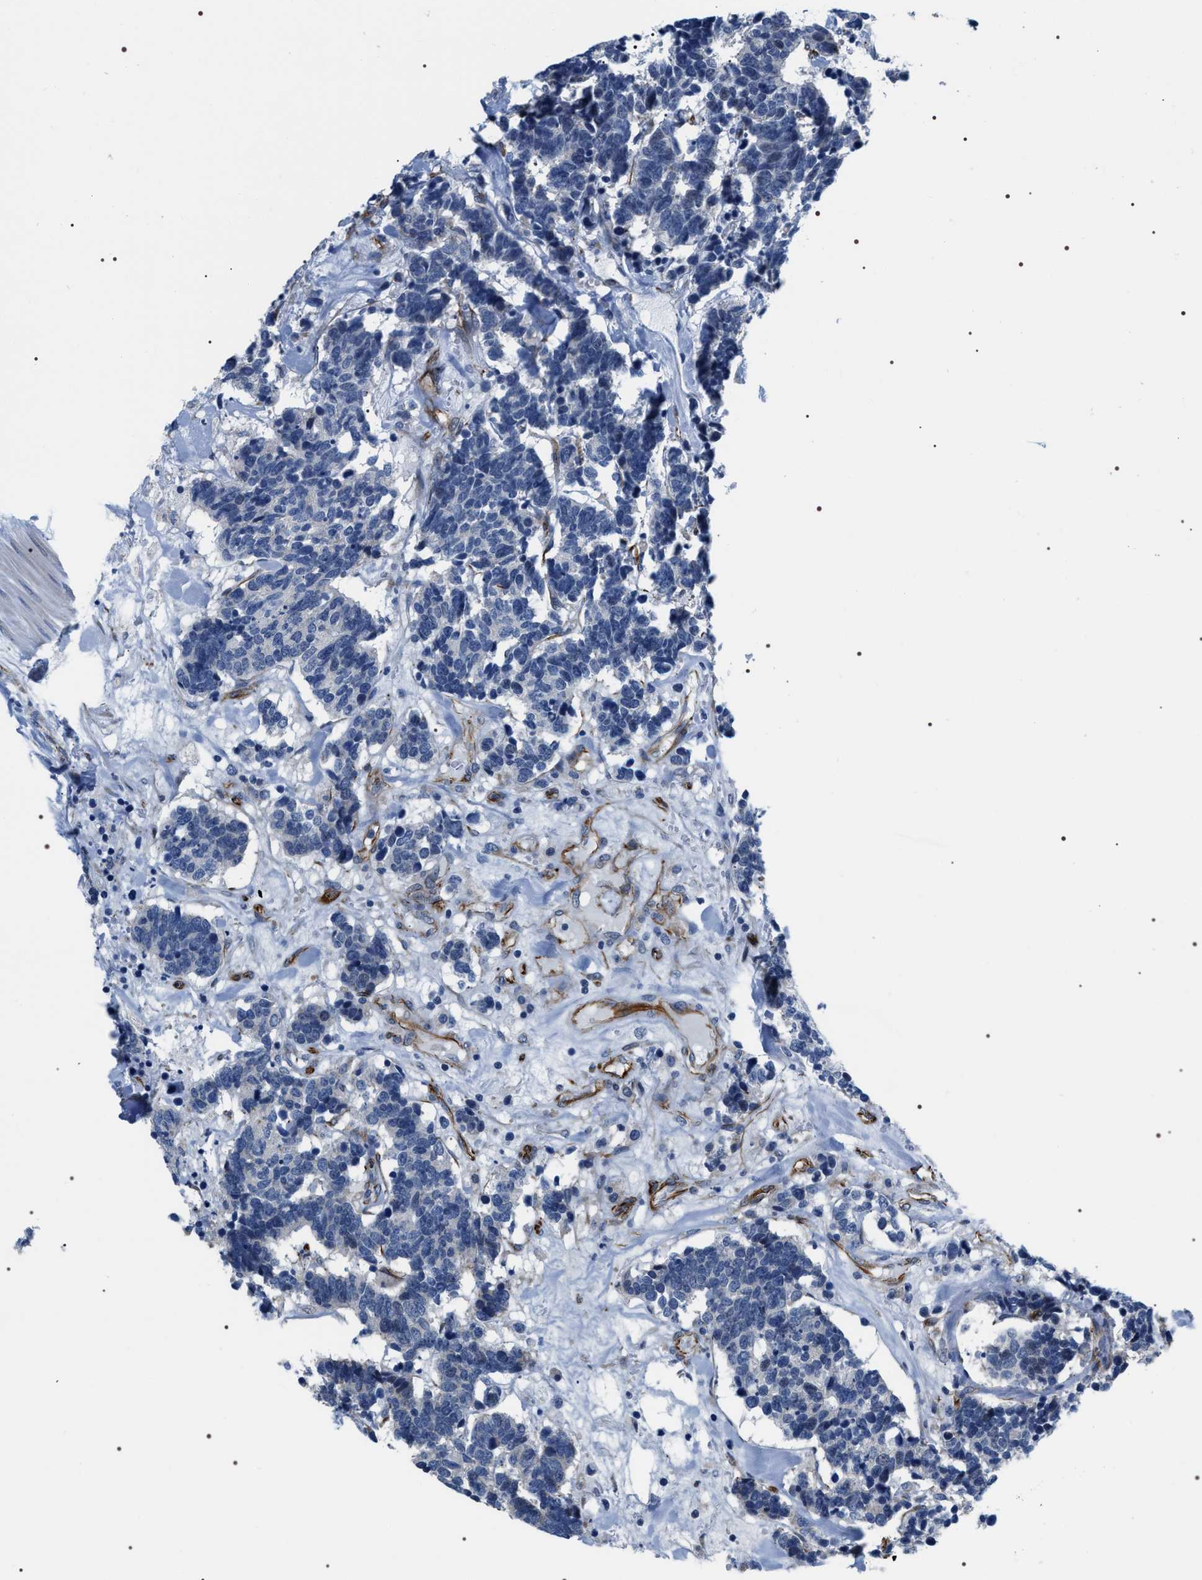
{"staining": {"intensity": "negative", "quantity": "none", "location": "none"}, "tissue": "carcinoid", "cell_type": "Tumor cells", "image_type": "cancer", "snomed": [{"axis": "morphology", "description": "Carcinoma, NOS"}, {"axis": "morphology", "description": "Carcinoid, malignant, NOS"}, {"axis": "topography", "description": "Urinary bladder"}], "caption": "Immunohistochemistry micrograph of human carcinoid stained for a protein (brown), which reveals no positivity in tumor cells. (DAB (3,3'-diaminobenzidine) immunohistochemistry, high magnification).", "gene": "PKD1L1", "patient": {"sex": "male", "age": 57}}